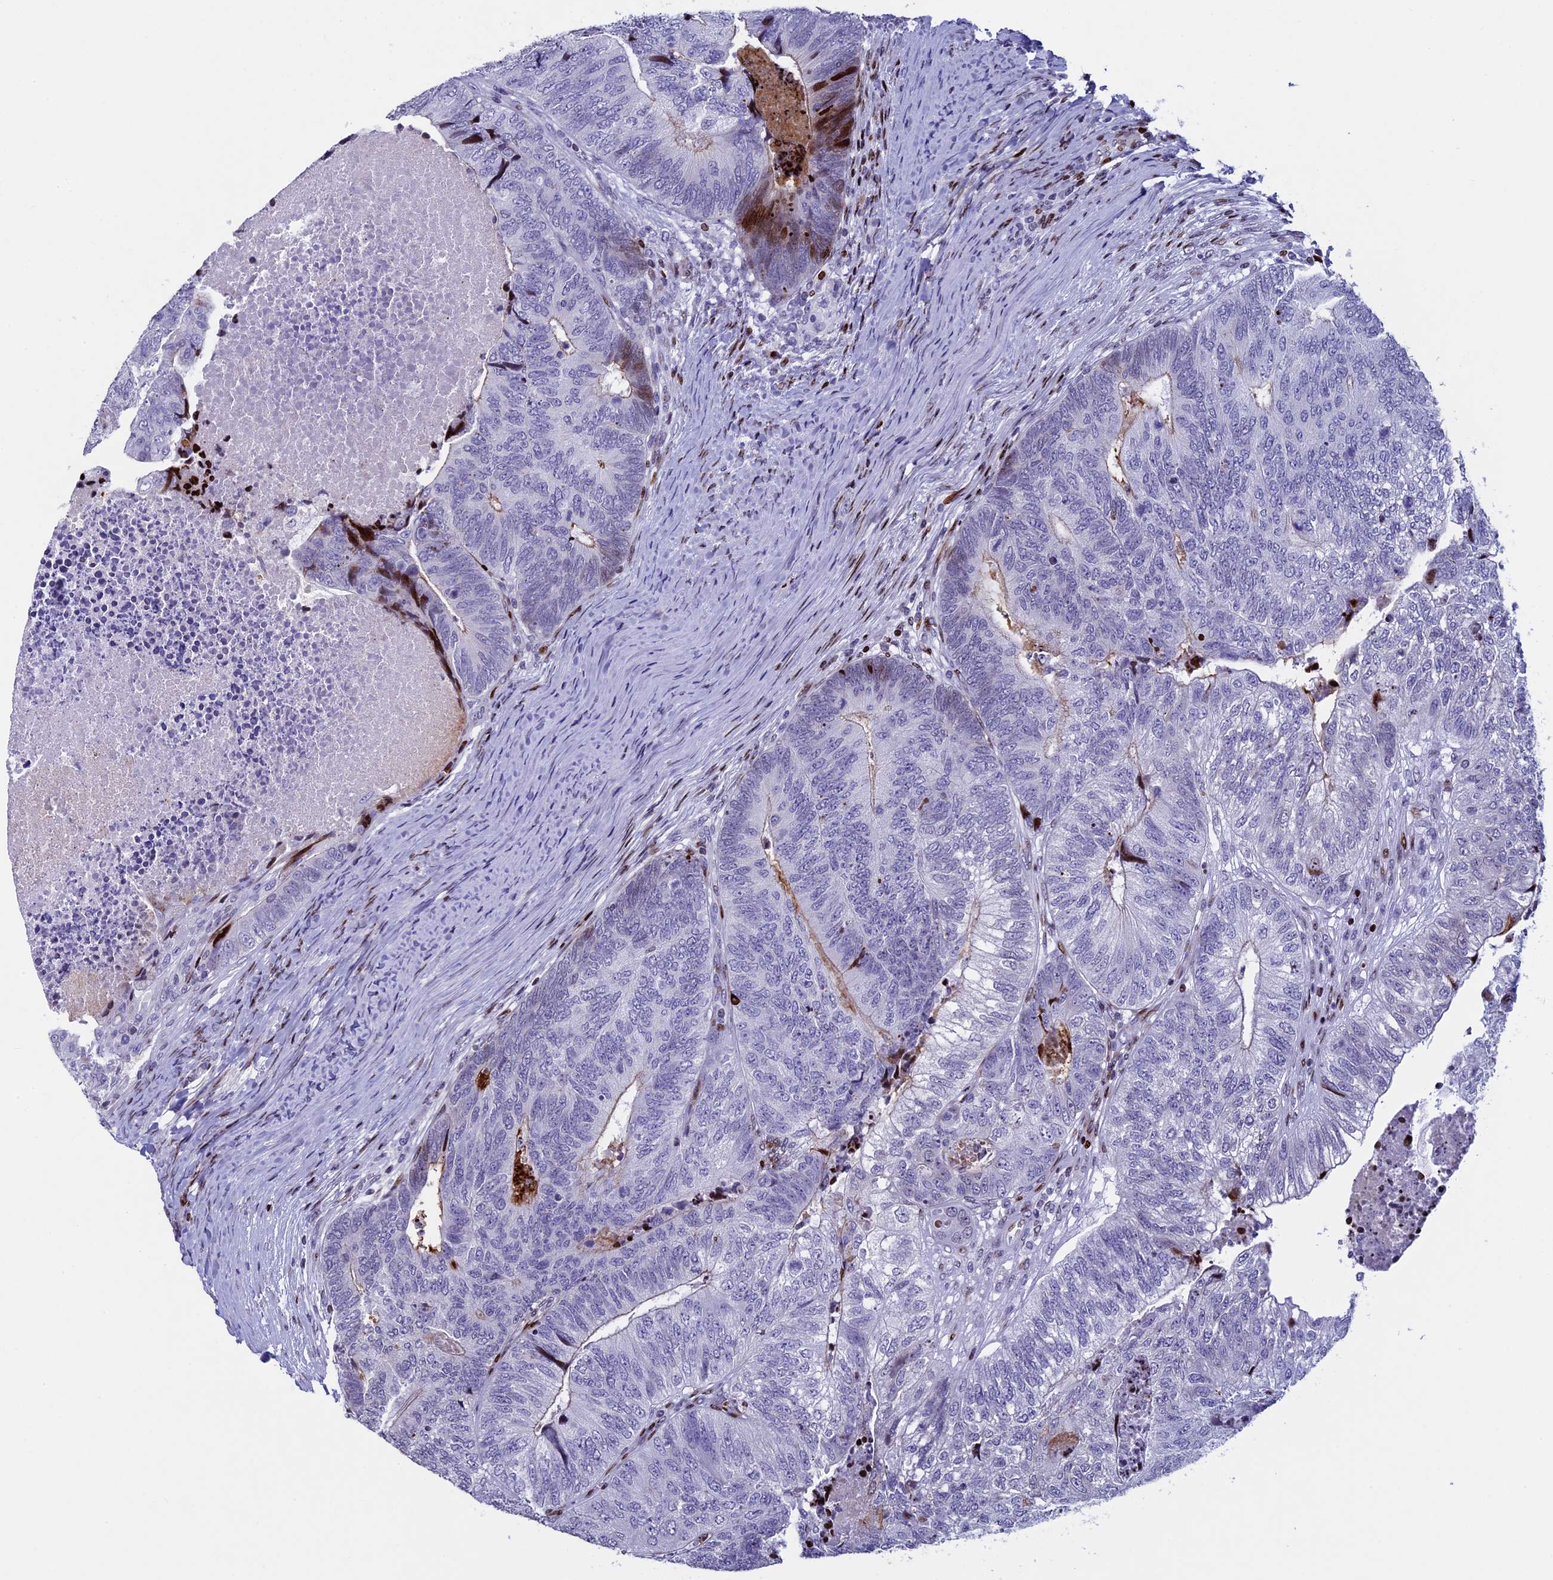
{"staining": {"intensity": "strong", "quantity": "<25%", "location": "nuclear"}, "tissue": "colorectal cancer", "cell_type": "Tumor cells", "image_type": "cancer", "snomed": [{"axis": "morphology", "description": "Adenocarcinoma, NOS"}, {"axis": "topography", "description": "Colon"}], "caption": "This image displays colorectal adenocarcinoma stained with immunohistochemistry to label a protein in brown. The nuclear of tumor cells show strong positivity for the protein. Nuclei are counter-stained blue.", "gene": "BTBD3", "patient": {"sex": "female", "age": 67}}